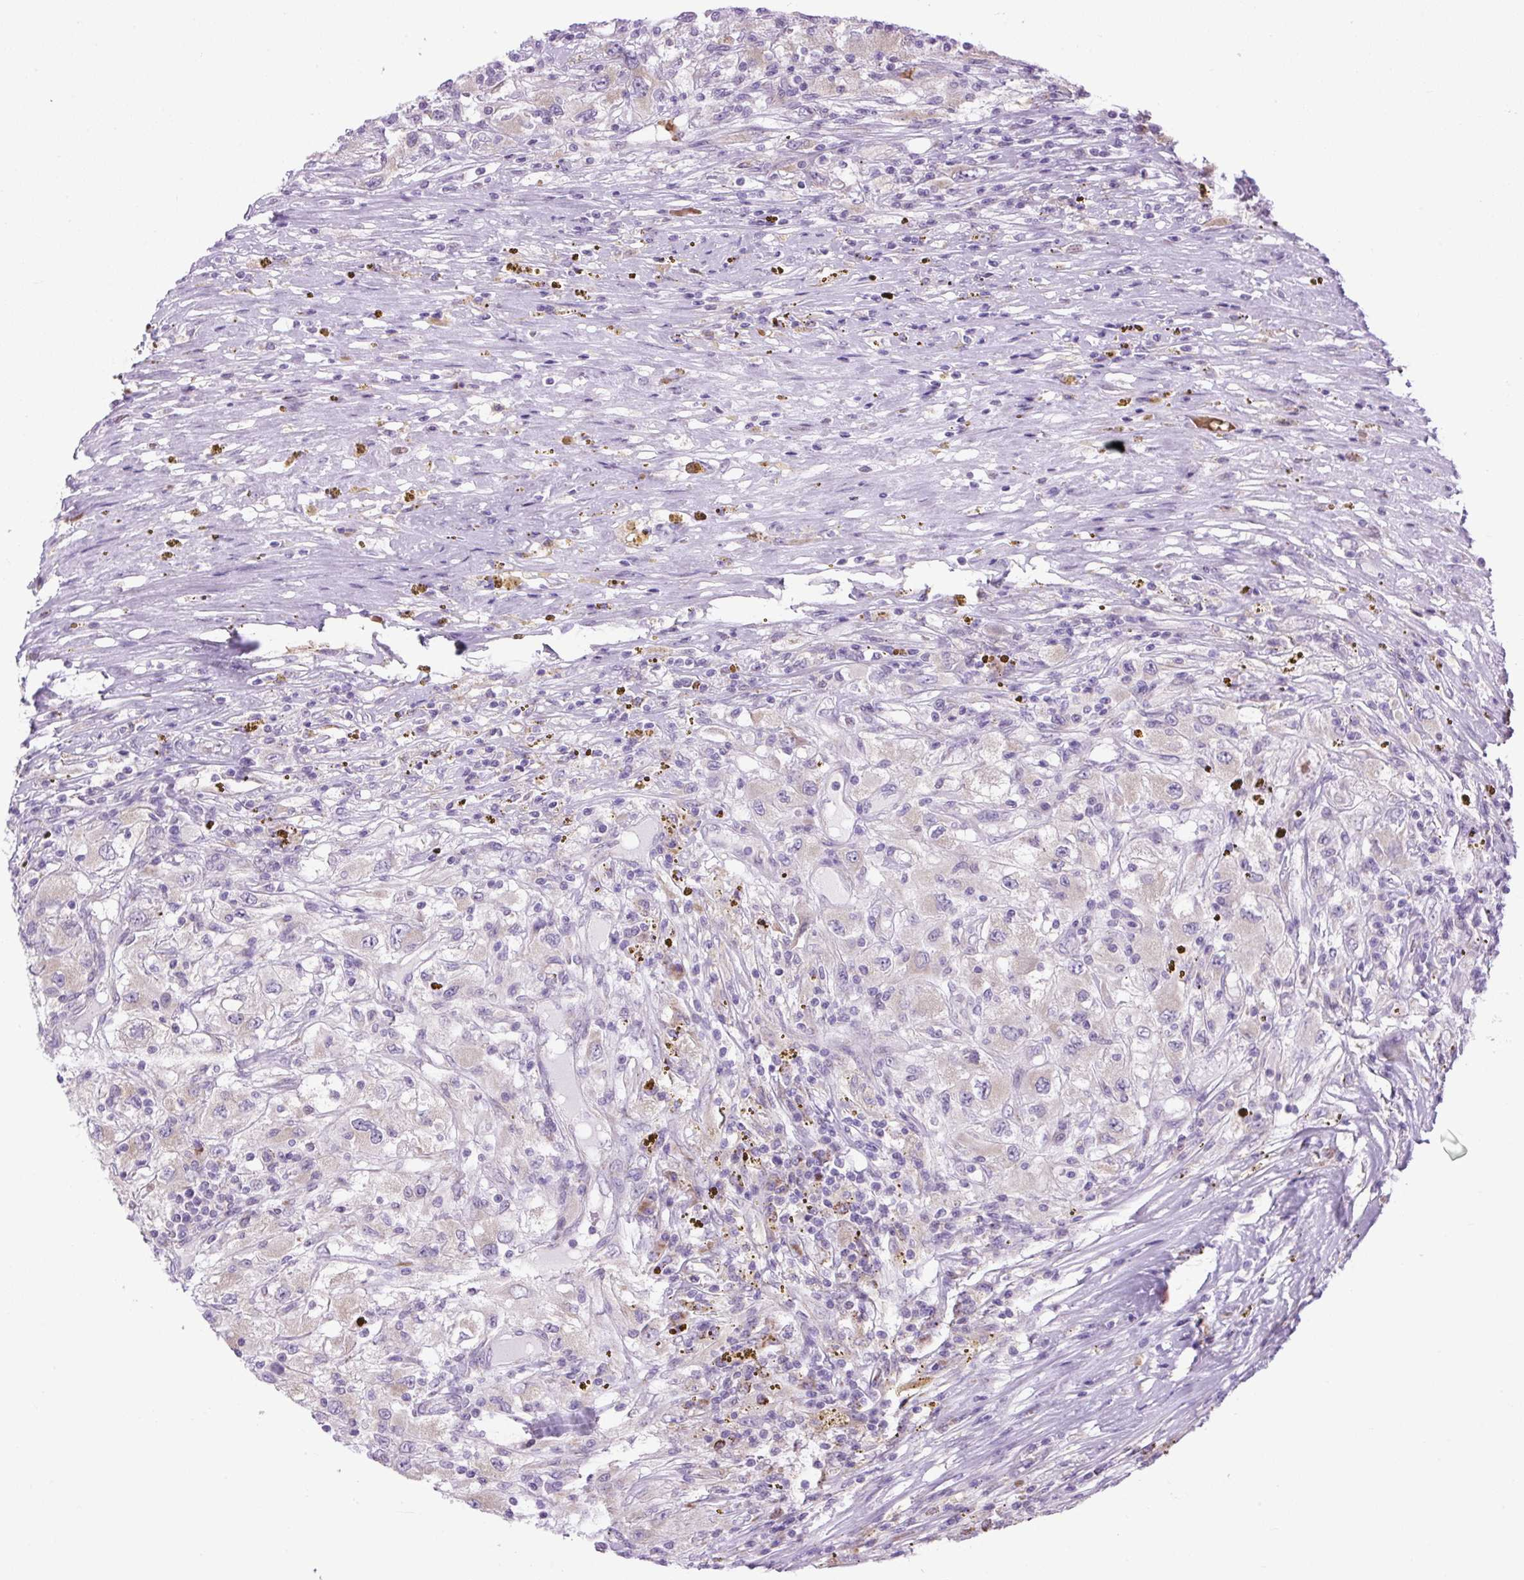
{"staining": {"intensity": "negative", "quantity": "none", "location": "none"}, "tissue": "renal cancer", "cell_type": "Tumor cells", "image_type": "cancer", "snomed": [{"axis": "morphology", "description": "Adenocarcinoma, NOS"}, {"axis": "topography", "description": "Kidney"}], "caption": "High magnification brightfield microscopy of adenocarcinoma (renal) stained with DAB (3,3'-diaminobenzidine) (brown) and counterstained with hematoxylin (blue): tumor cells show no significant positivity.", "gene": "SCO2", "patient": {"sex": "female", "age": 67}}